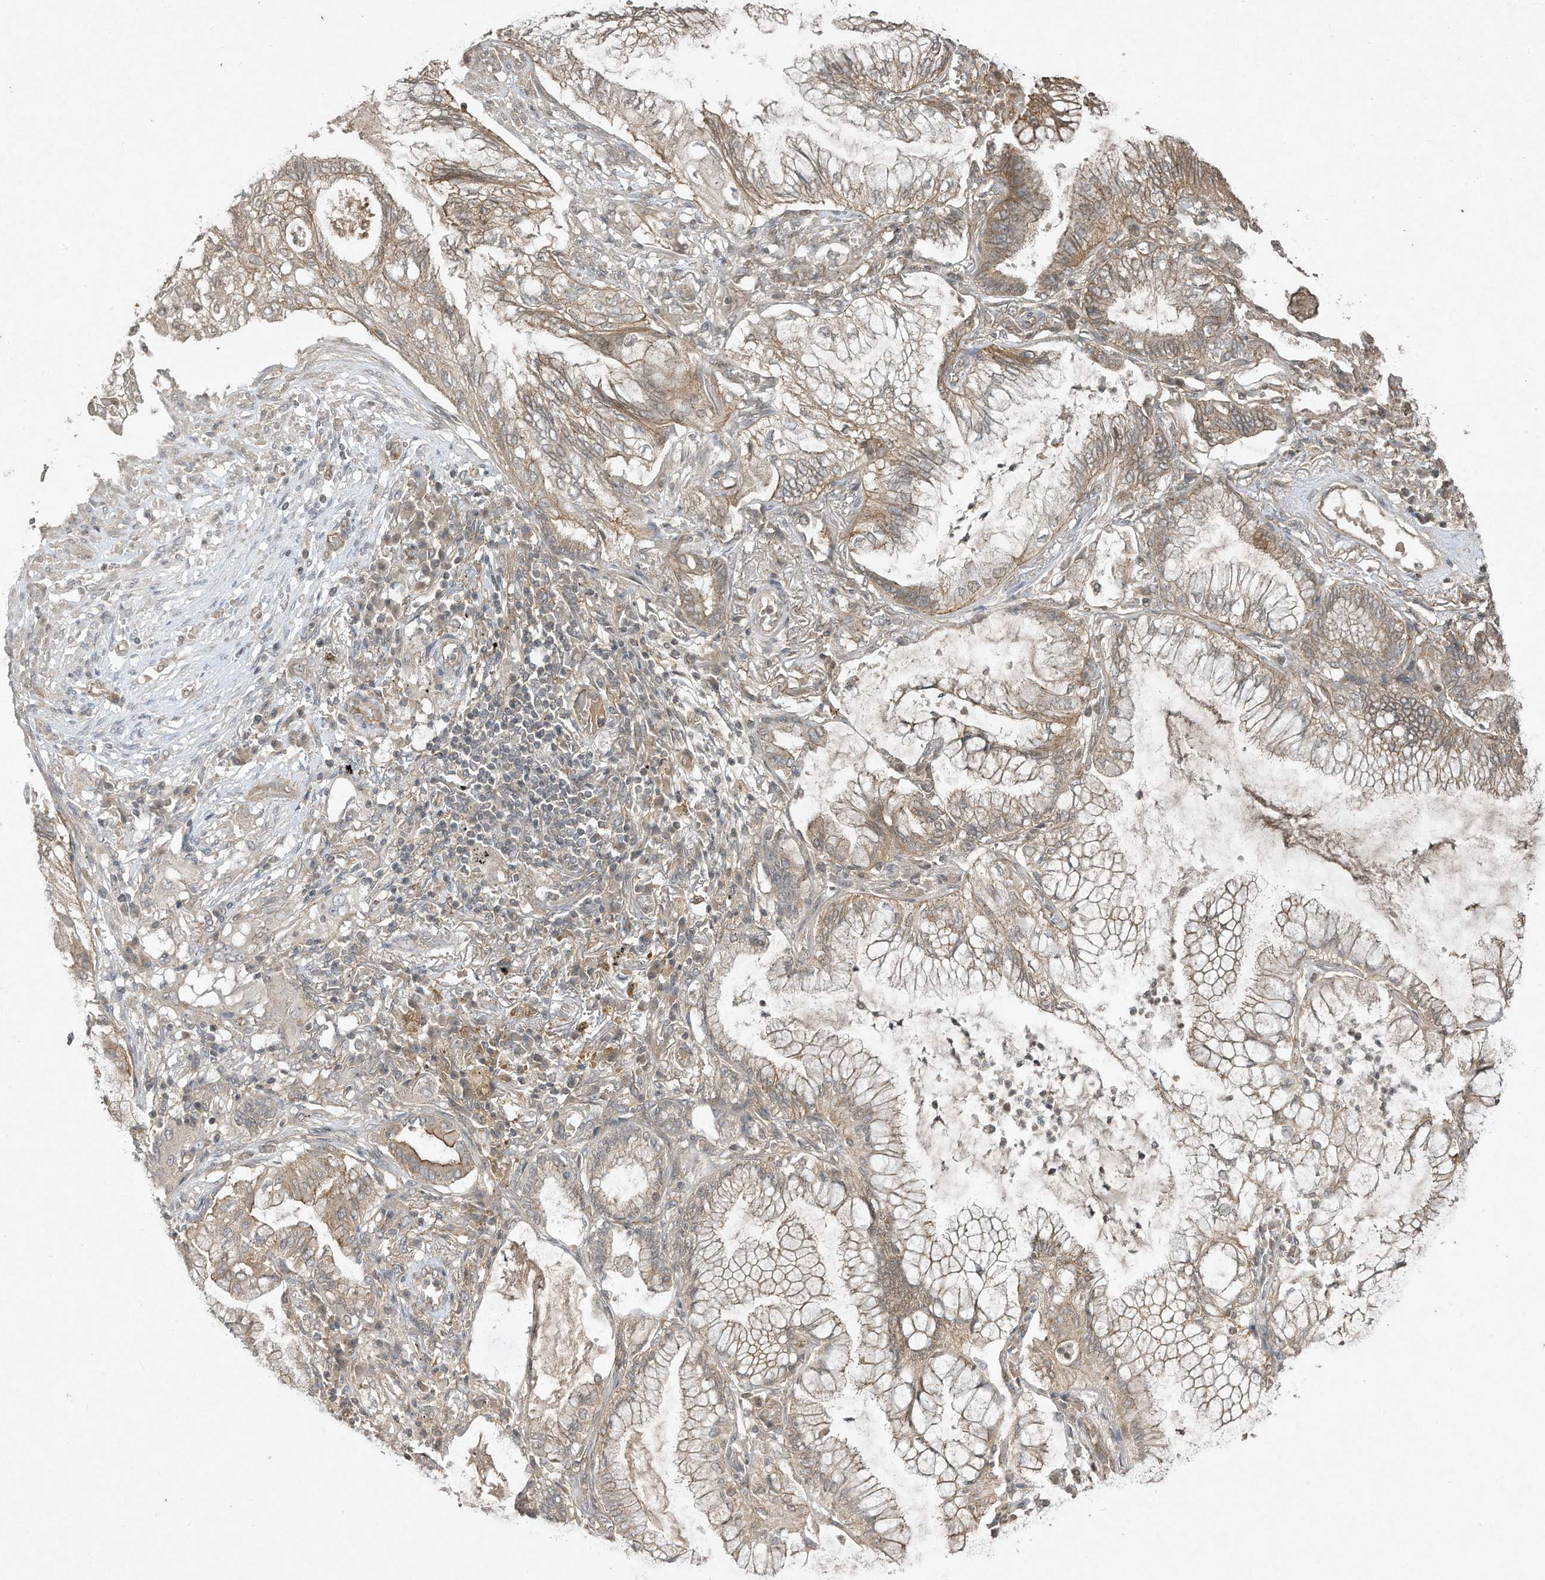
{"staining": {"intensity": "moderate", "quantity": "25%-75%", "location": "cytoplasmic/membranous"}, "tissue": "lung cancer", "cell_type": "Tumor cells", "image_type": "cancer", "snomed": [{"axis": "morphology", "description": "Adenocarcinoma, NOS"}, {"axis": "topography", "description": "Lung"}], "caption": "Protein expression analysis of lung cancer (adenocarcinoma) demonstrates moderate cytoplasmic/membranous positivity in approximately 25%-75% of tumor cells.", "gene": "MATN2", "patient": {"sex": "female", "age": 70}}